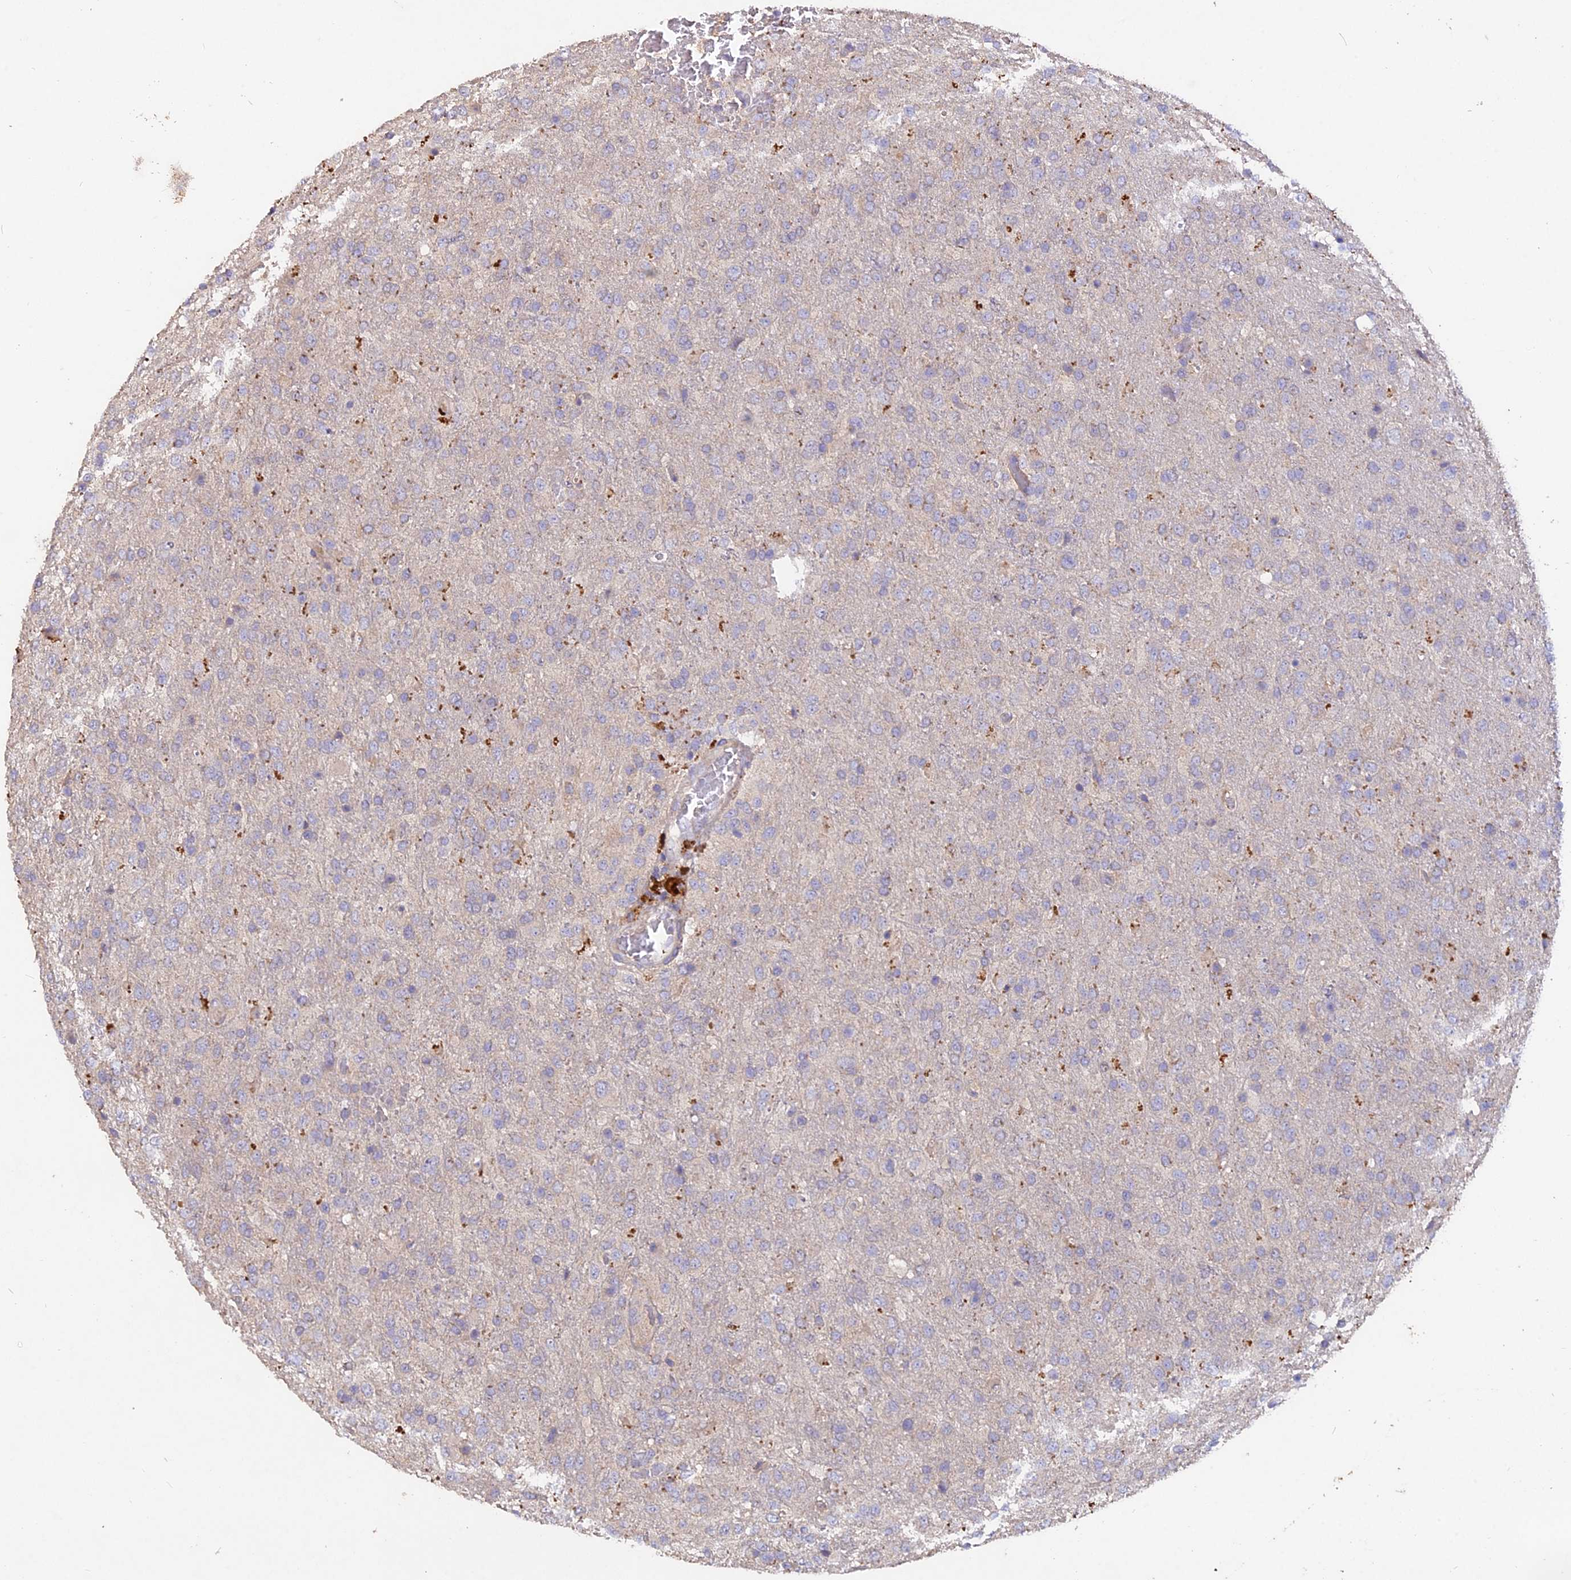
{"staining": {"intensity": "negative", "quantity": "none", "location": "none"}, "tissue": "glioma", "cell_type": "Tumor cells", "image_type": "cancer", "snomed": [{"axis": "morphology", "description": "Glioma, malignant, High grade"}, {"axis": "topography", "description": "Brain"}], "caption": "This micrograph is of malignant glioma (high-grade) stained with immunohistochemistry to label a protein in brown with the nuclei are counter-stained blue. There is no expression in tumor cells.", "gene": "SLC26A4", "patient": {"sex": "female", "age": 74}}